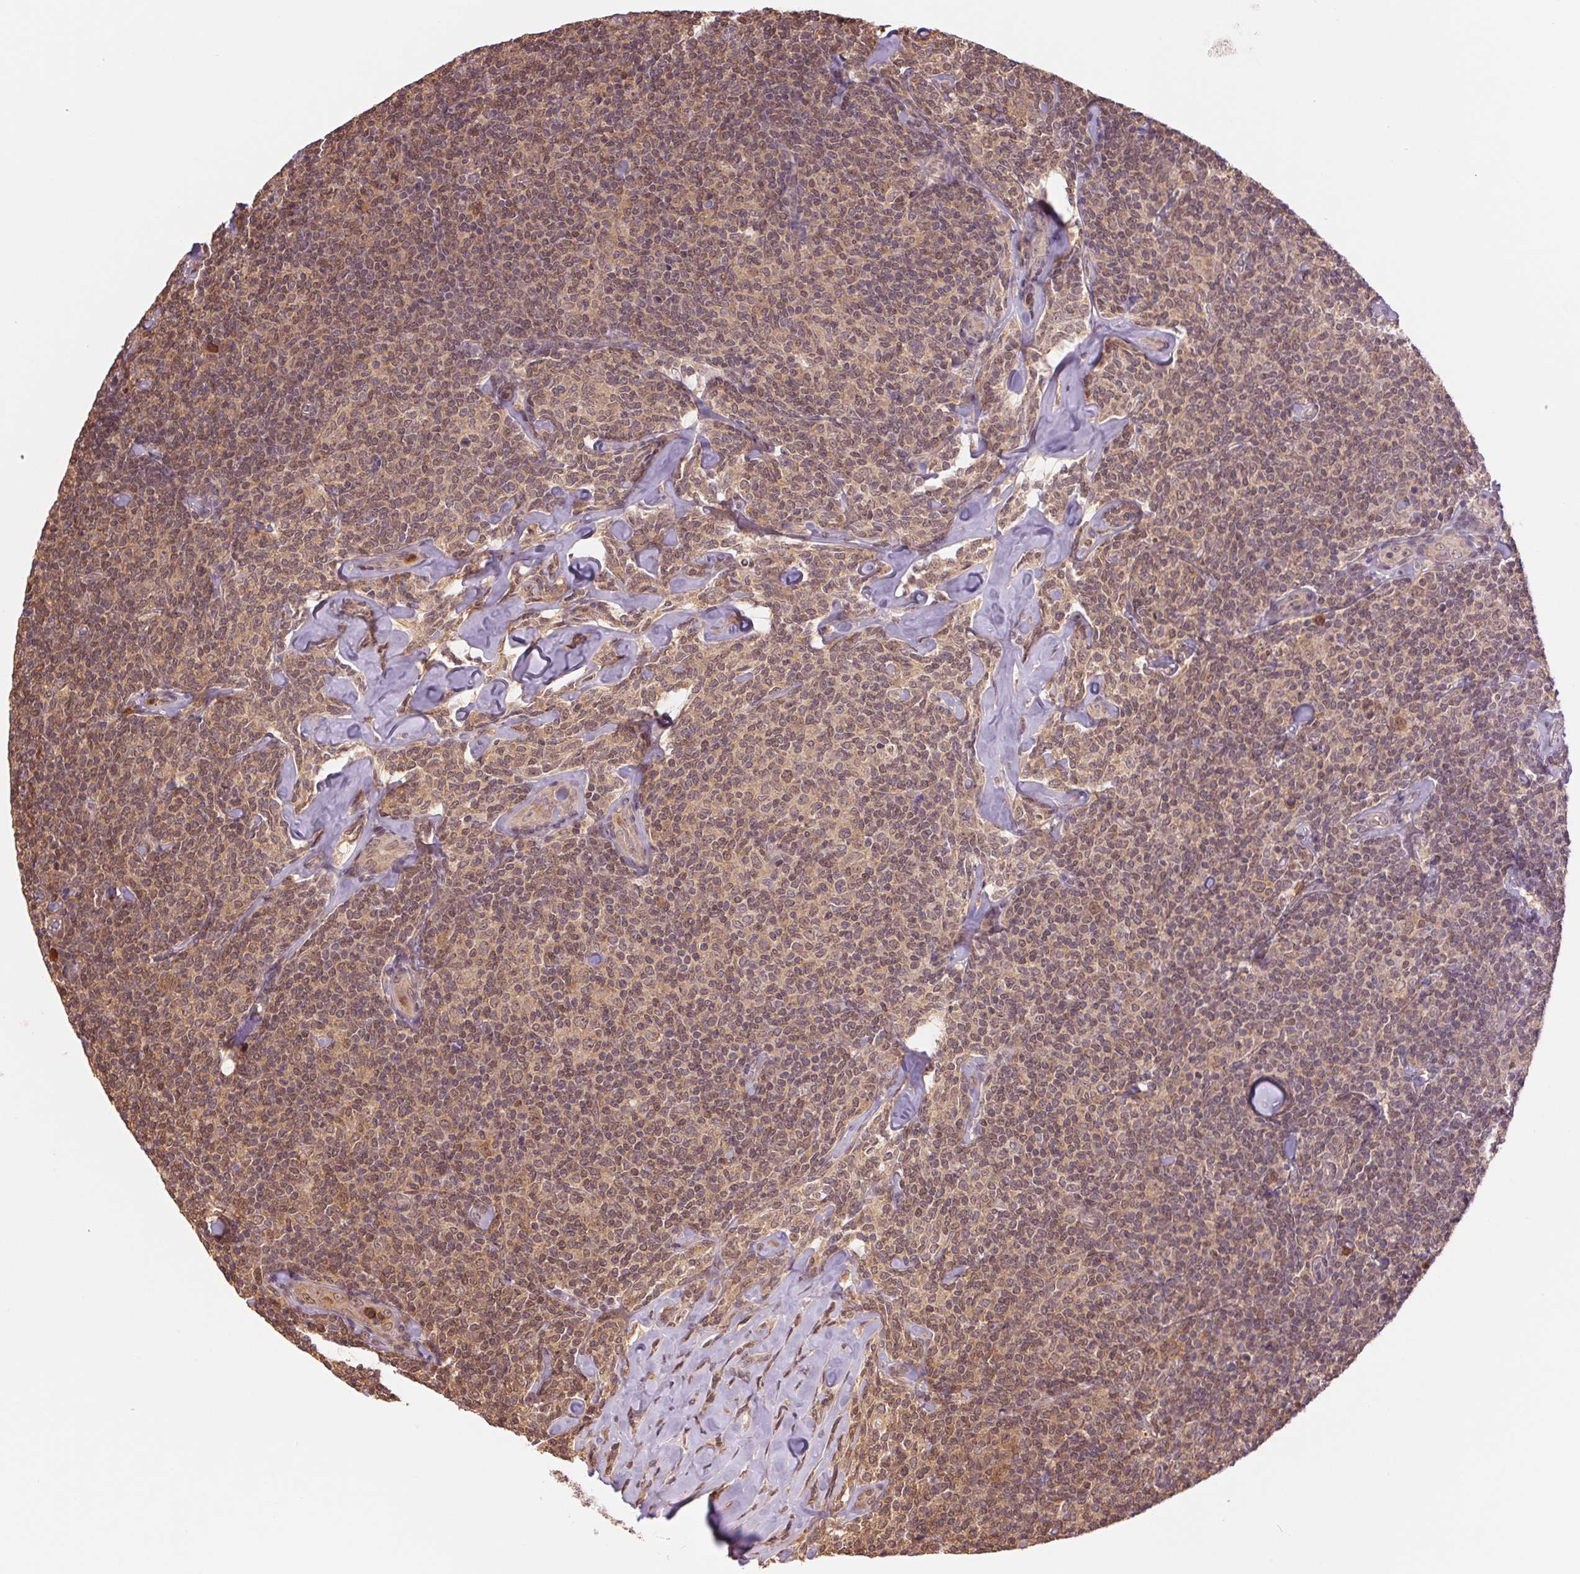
{"staining": {"intensity": "weak", "quantity": ">75%", "location": "nuclear"}, "tissue": "lymphoma", "cell_type": "Tumor cells", "image_type": "cancer", "snomed": [{"axis": "morphology", "description": "Malignant lymphoma, non-Hodgkin's type, Low grade"}, {"axis": "topography", "description": "Lymph node"}], "caption": "Immunohistochemistry (IHC) histopathology image of lymphoma stained for a protein (brown), which exhibits low levels of weak nuclear staining in approximately >75% of tumor cells.", "gene": "CDC123", "patient": {"sex": "female", "age": 56}}